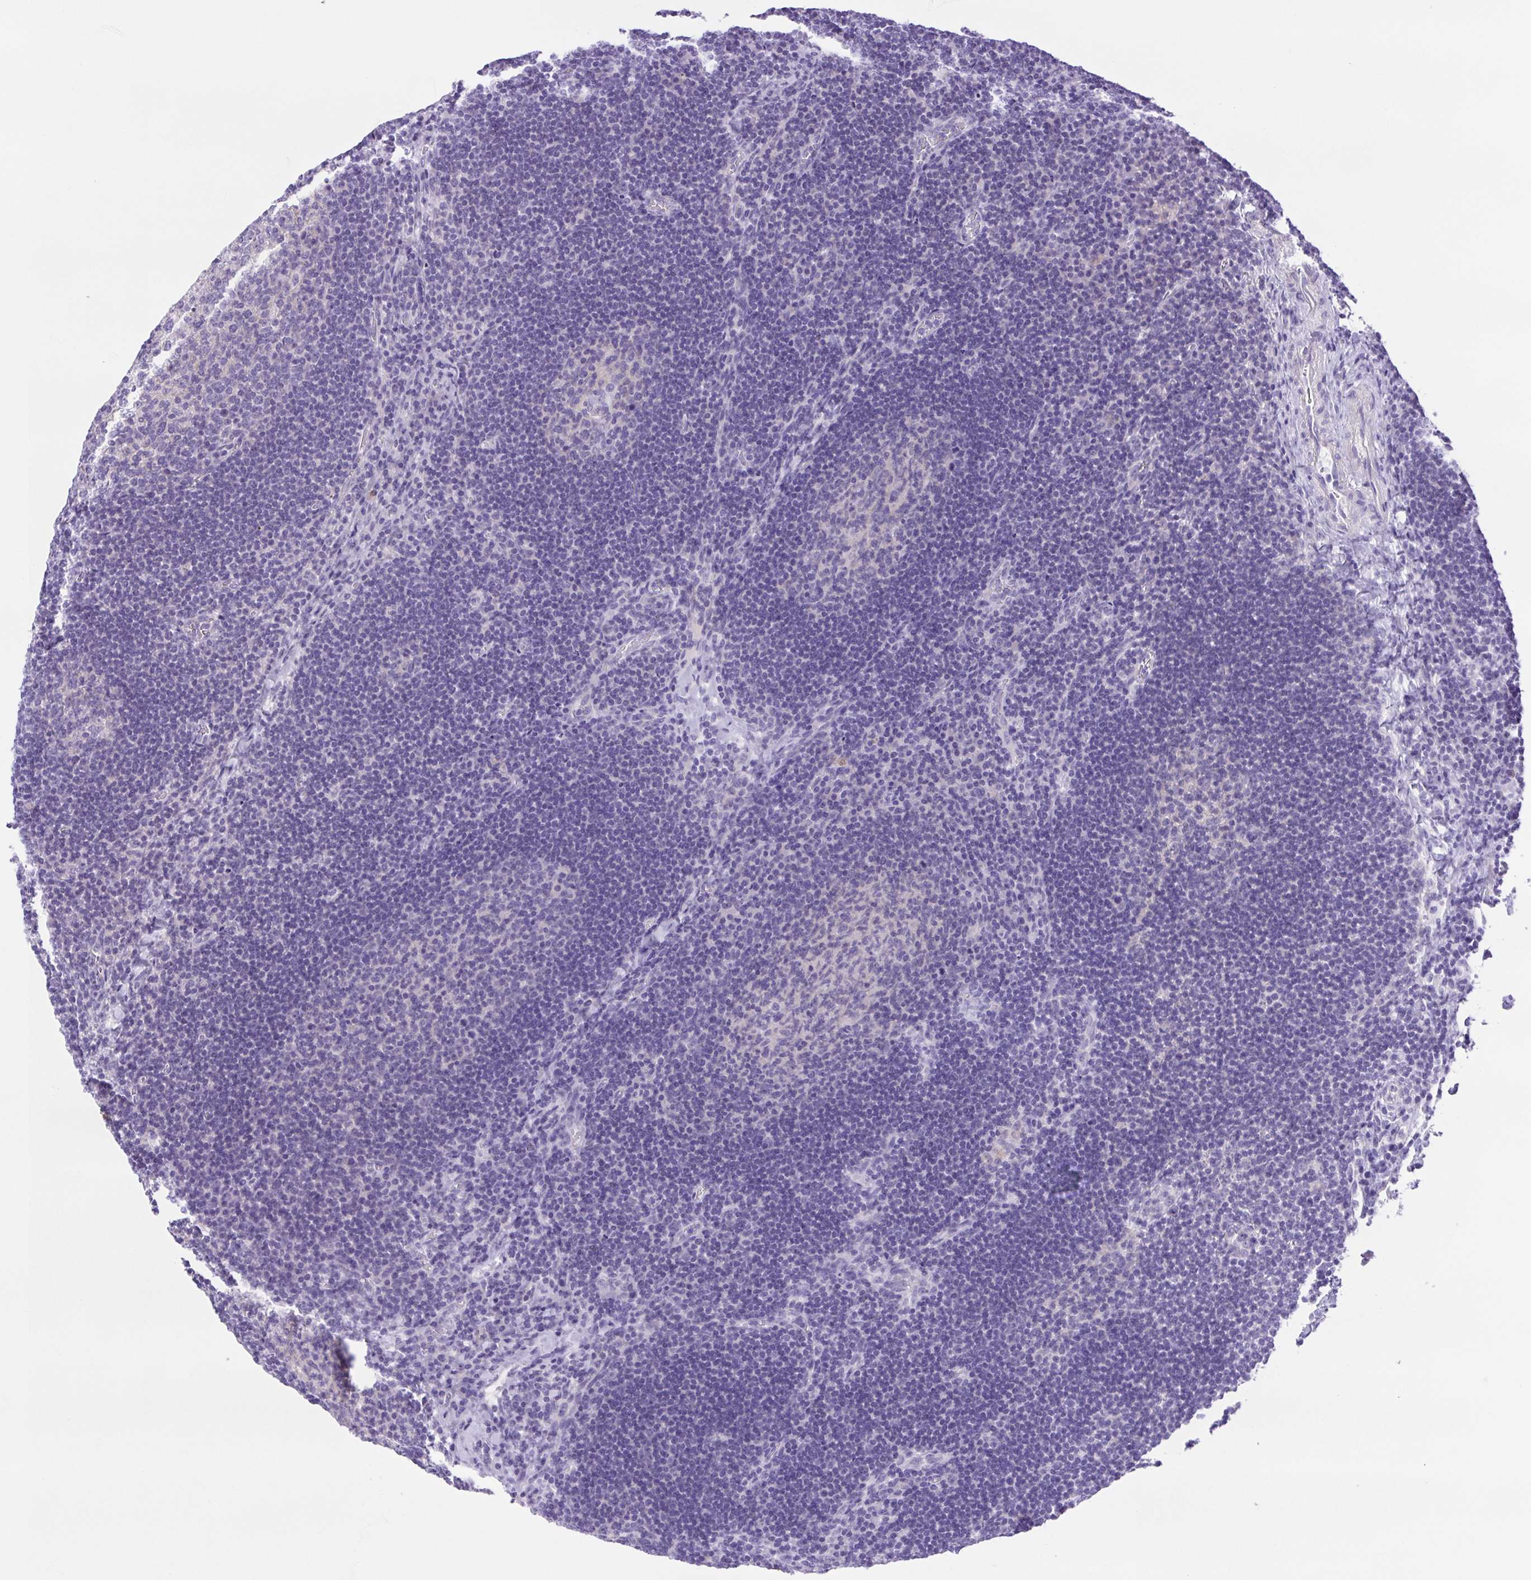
{"staining": {"intensity": "negative", "quantity": "none", "location": "none"}, "tissue": "lymph node", "cell_type": "Germinal center cells", "image_type": "normal", "snomed": [{"axis": "morphology", "description": "Normal tissue, NOS"}, {"axis": "topography", "description": "Lymph node"}], "caption": "A high-resolution histopathology image shows immunohistochemistry (IHC) staining of normal lymph node, which displays no significant staining in germinal center cells.", "gene": "CDSN", "patient": {"sex": "male", "age": 67}}